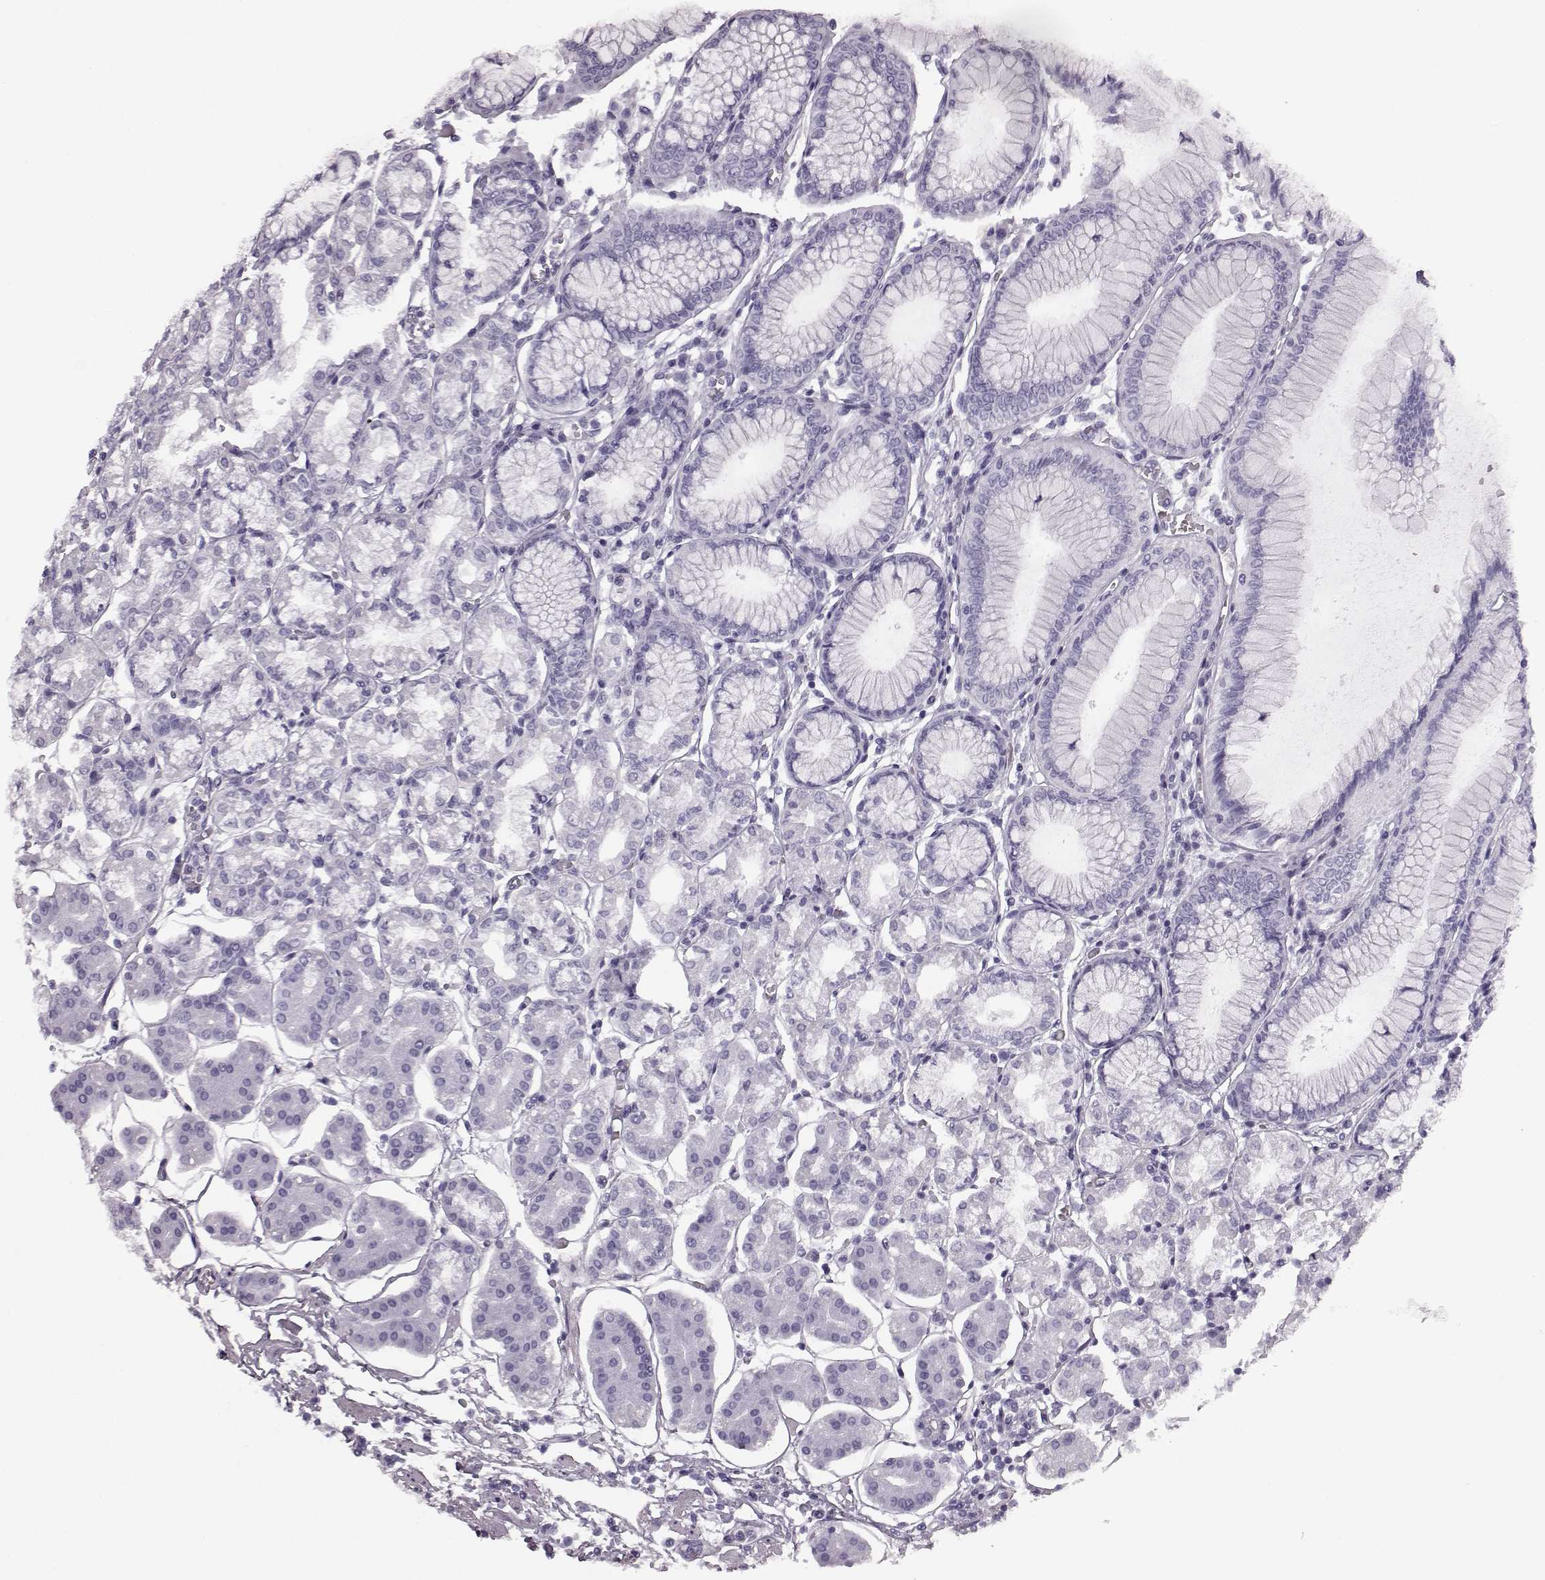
{"staining": {"intensity": "negative", "quantity": "none", "location": "none"}, "tissue": "stomach", "cell_type": "Glandular cells", "image_type": "normal", "snomed": [{"axis": "morphology", "description": "Normal tissue, NOS"}, {"axis": "topography", "description": "Skeletal muscle"}, {"axis": "topography", "description": "Stomach"}], "caption": "High power microscopy histopathology image of an immunohistochemistry histopathology image of benign stomach, revealing no significant expression in glandular cells.", "gene": "JSRP1", "patient": {"sex": "female", "age": 57}}